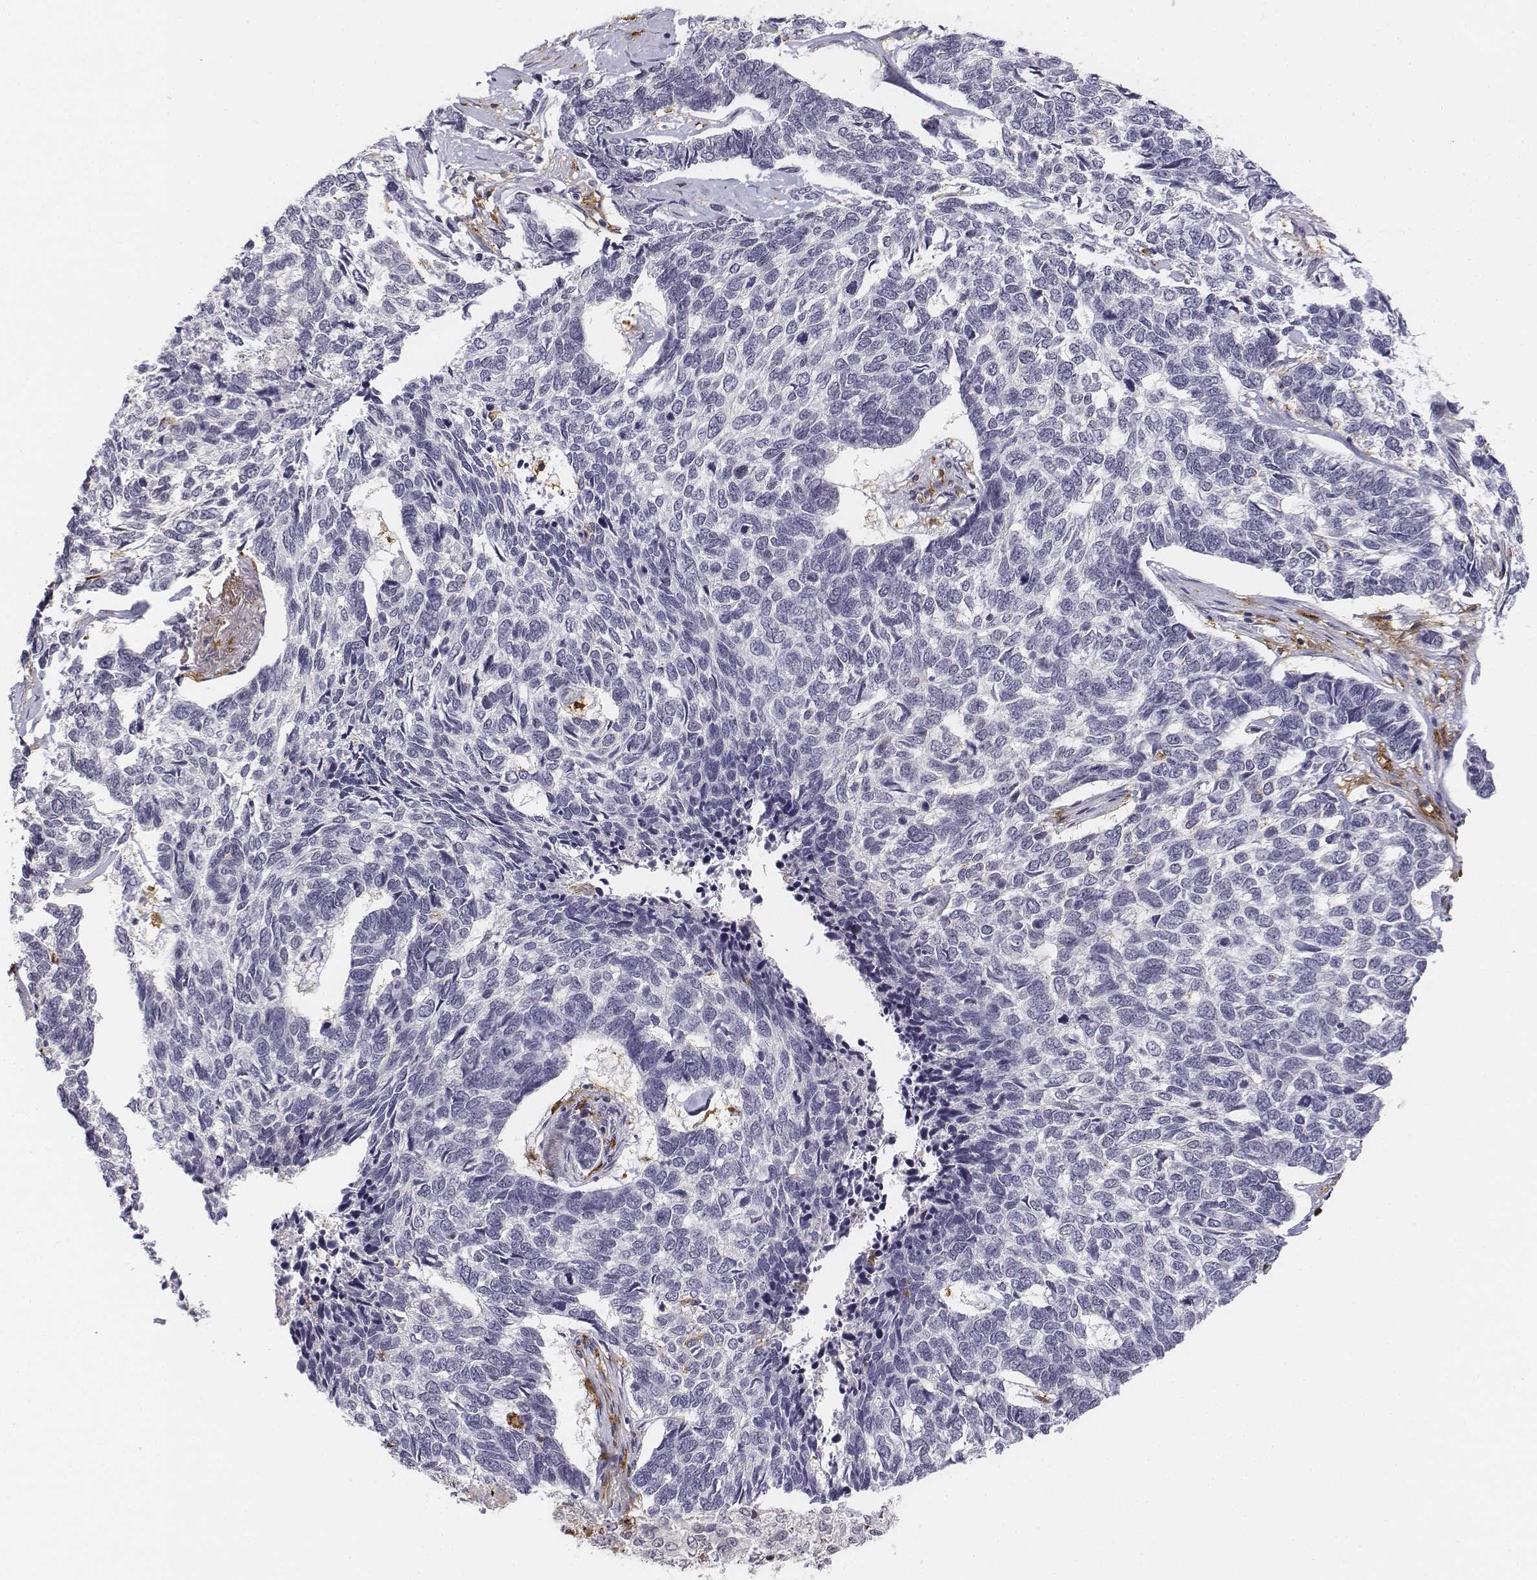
{"staining": {"intensity": "negative", "quantity": "none", "location": "none"}, "tissue": "skin cancer", "cell_type": "Tumor cells", "image_type": "cancer", "snomed": [{"axis": "morphology", "description": "Basal cell carcinoma"}, {"axis": "topography", "description": "Skin"}], "caption": "Micrograph shows no significant protein staining in tumor cells of basal cell carcinoma (skin). (IHC, brightfield microscopy, high magnification).", "gene": "CD14", "patient": {"sex": "female", "age": 65}}